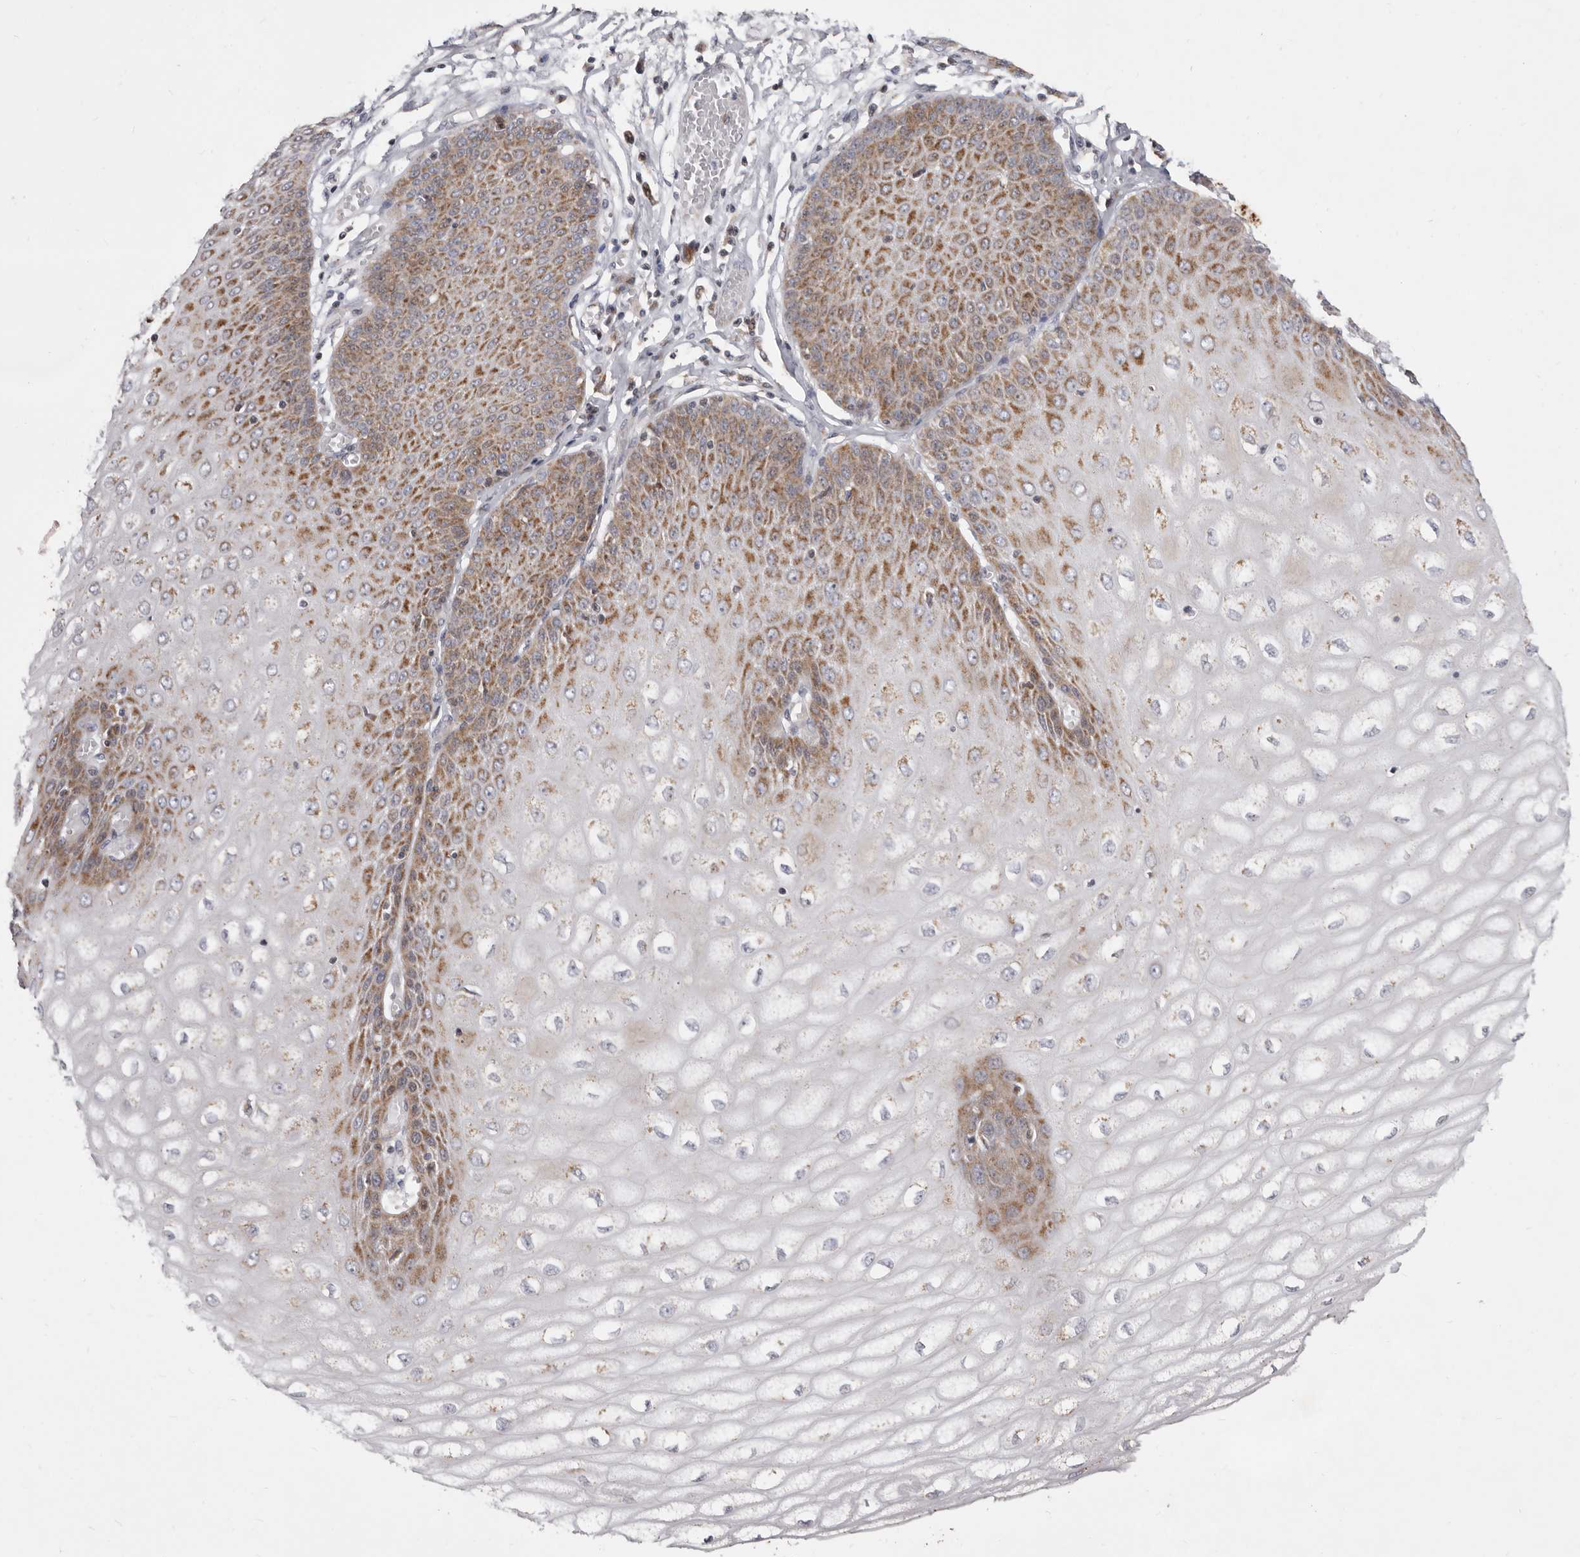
{"staining": {"intensity": "strong", "quantity": "25%-75%", "location": "cytoplasmic/membranous"}, "tissue": "esophagus", "cell_type": "Squamous epithelial cells", "image_type": "normal", "snomed": [{"axis": "morphology", "description": "Normal tissue, NOS"}, {"axis": "topography", "description": "Esophagus"}], "caption": "Immunohistochemistry (IHC) staining of unremarkable esophagus, which shows high levels of strong cytoplasmic/membranous expression in about 25%-75% of squamous epithelial cells indicating strong cytoplasmic/membranous protein staining. The staining was performed using DAB (3,3'-diaminobenzidine) (brown) for protein detection and nuclei were counterstained in hematoxylin (blue).", "gene": "TIMM17B", "patient": {"sex": "male", "age": 60}}